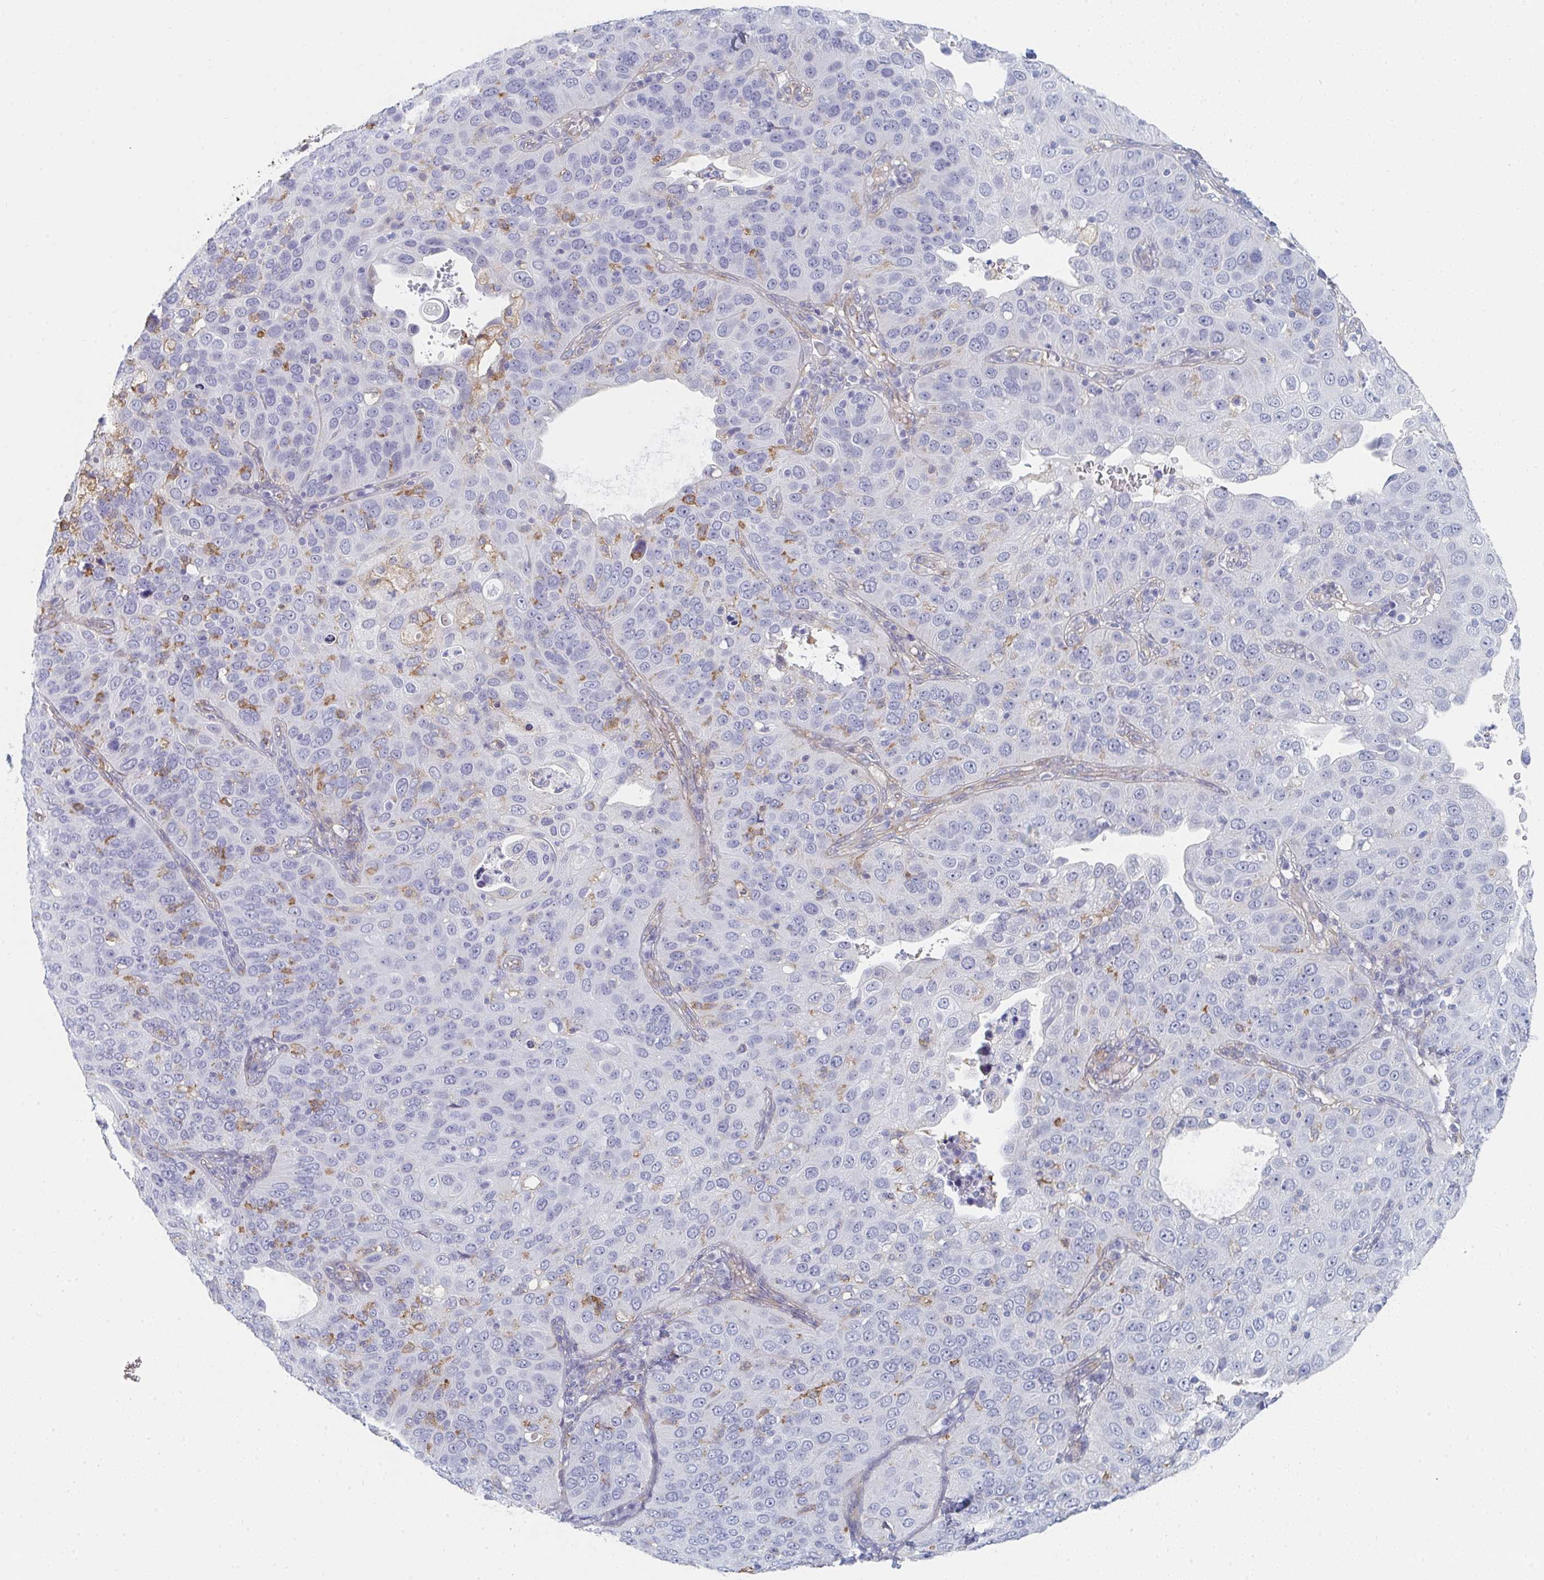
{"staining": {"intensity": "negative", "quantity": "none", "location": "none"}, "tissue": "cervical cancer", "cell_type": "Tumor cells", "image_type": "cancer", "snomed": [{"axis": "morphology", "description": "Squamous cell carcinoma, NOS"}, {"axis": "topography", "description": "Cervix"}], "caption": "Cervical squamous cell carcinoma was stained to show a protein in brown. There is no significant positivity in tumor cells.", "gene": "DAB2", "patient": {"sex": "female", "age": 36}}